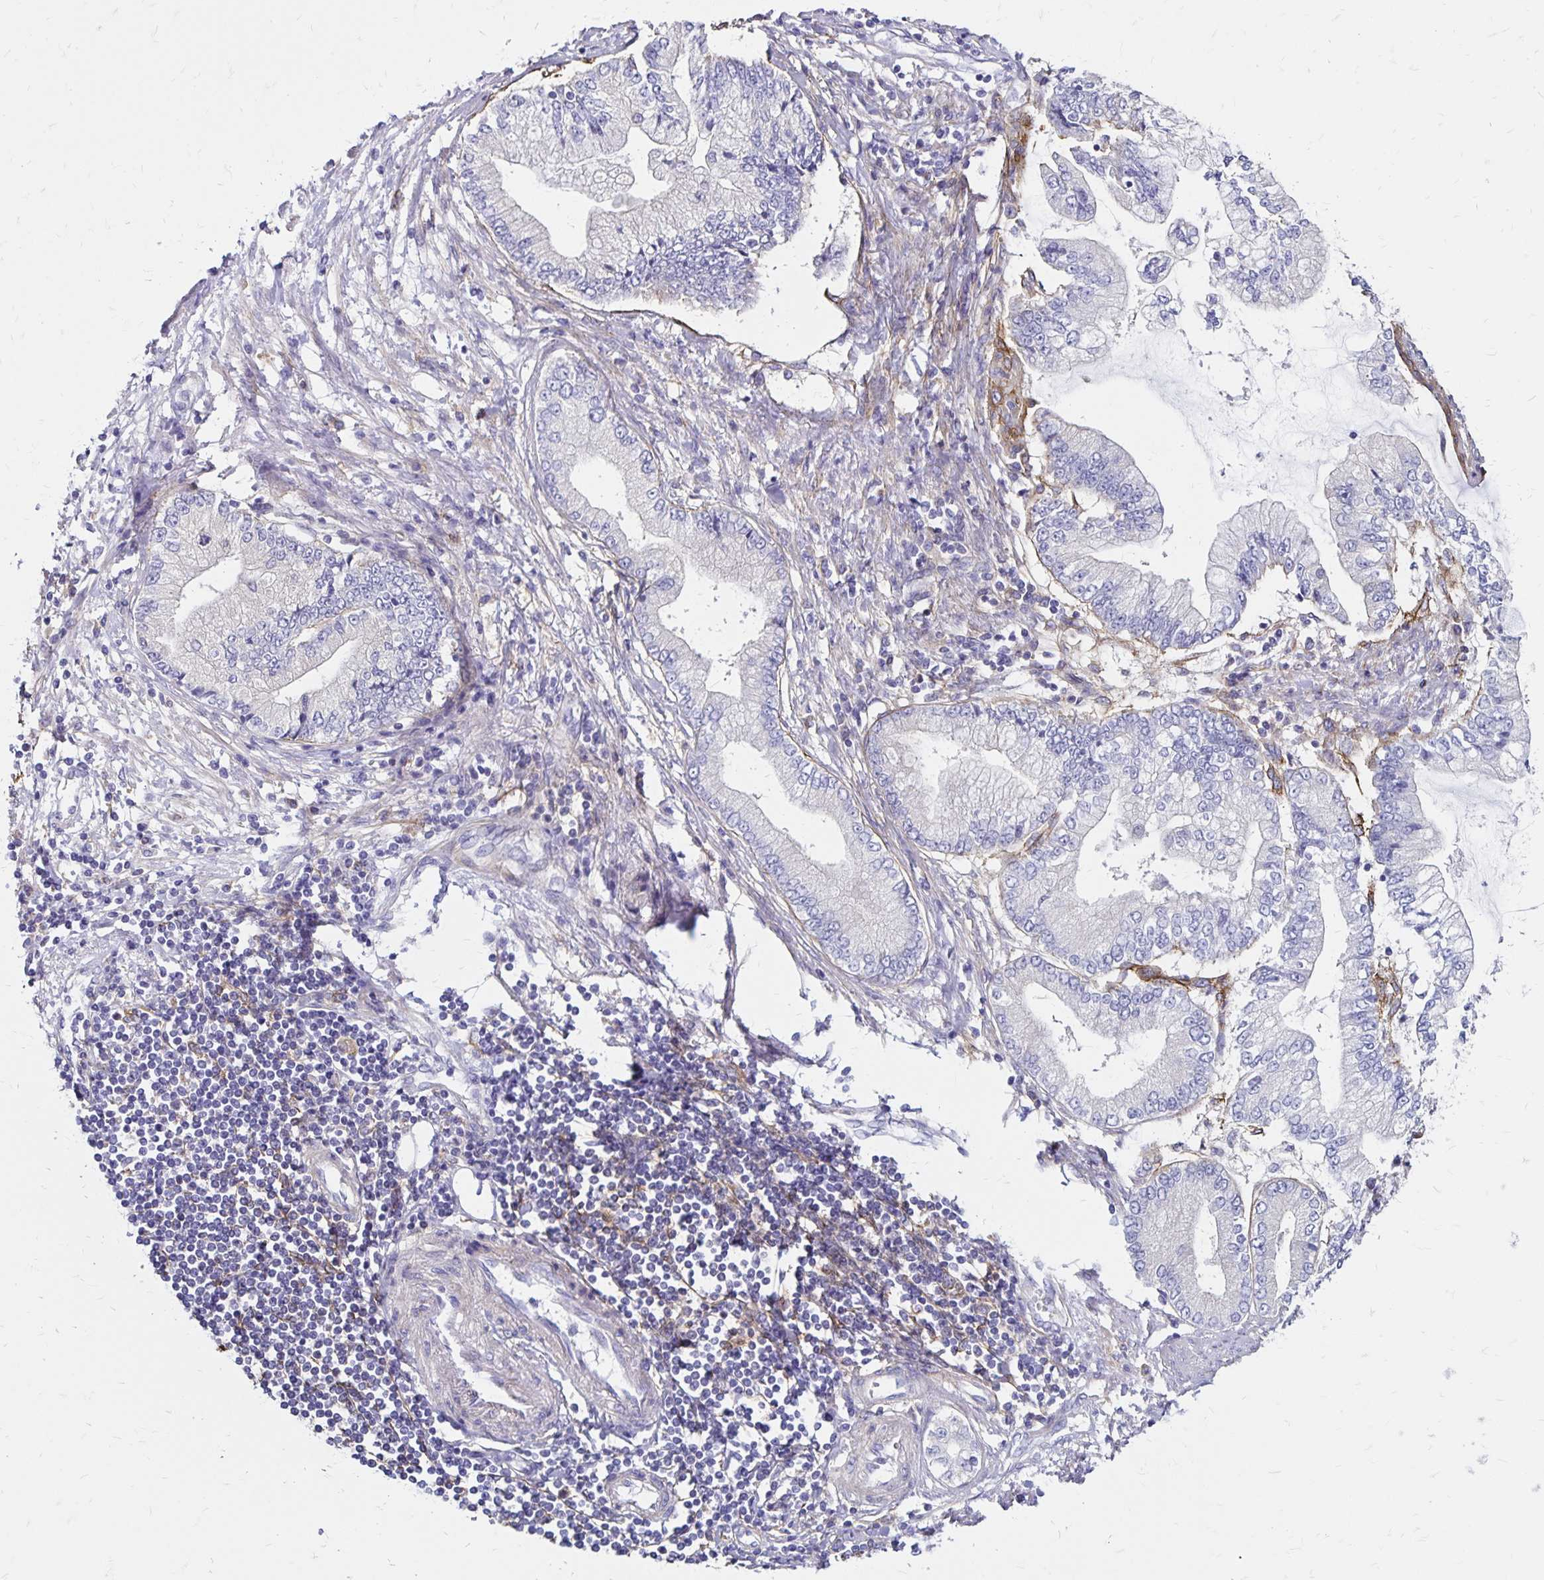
{"staining": {"intensity": "negative", "quantity": "none", "location": "none"}, "tissue": "stomach cancer", "cell_type": "Tumor cells", "image_type": "cancer", "snomed": [{"axis": "morphology", "description": "Adenocarcinoma, NOS"}, {"axis": "topography", "description": "Stomach, upper"}], "caption": "Stomach cancer was stained to show a protein in brown. There is no significant expression in tumor cells.", "gene": "TNS3", "patient": {"sex": "female", "age": 74}}